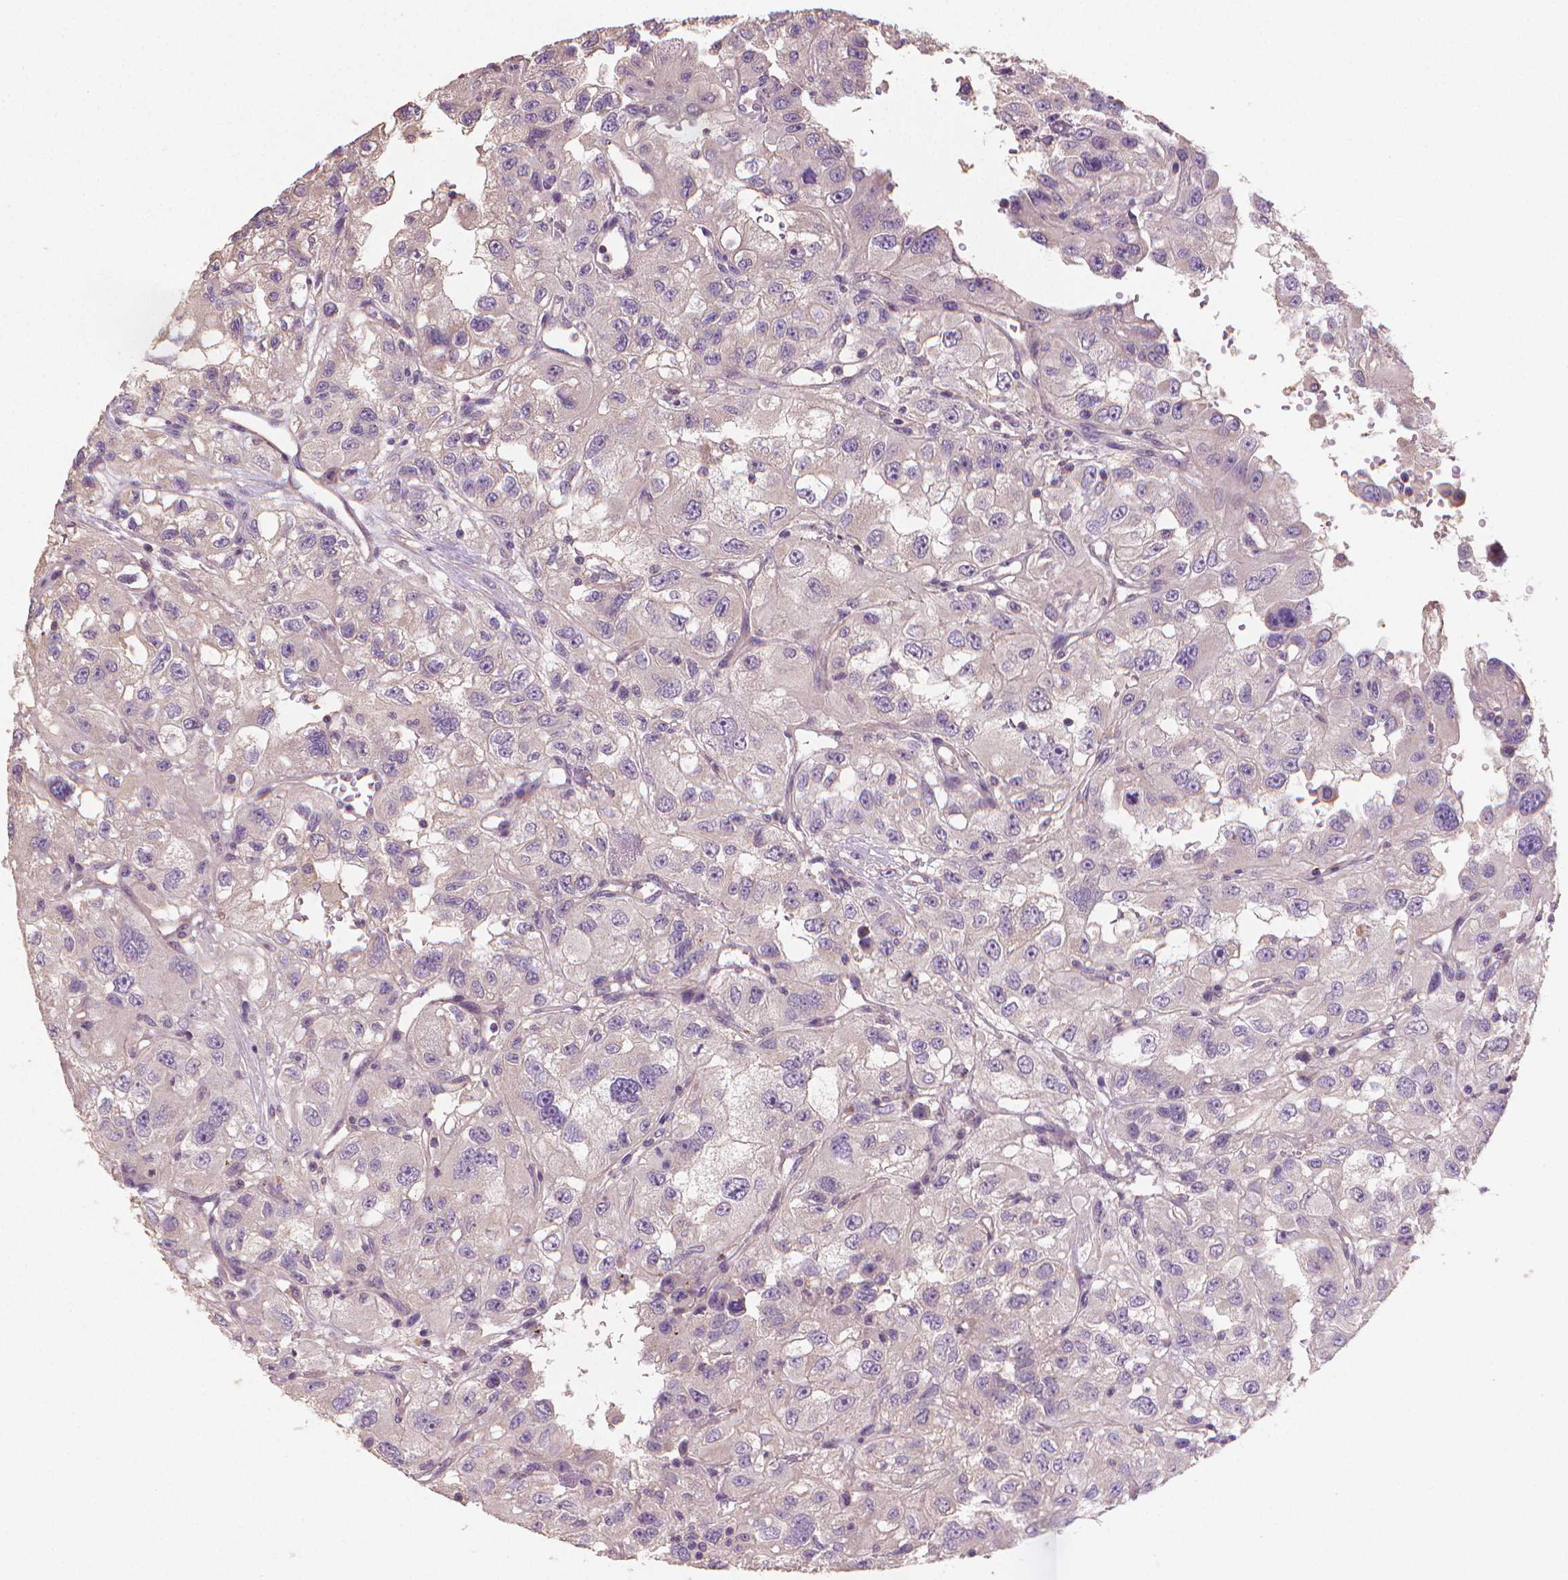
{"staining": {"intensity": "negative", "quantity": "none", "location": "none"}, "tissue": "renal cancer", "cell_type": "Tumor cells", "image_type": "cancer", "snomed": [{"axis": "morphology", "description": "Adenocarcinoma, NOS"}, {"axis": "topography", "description": "Kidney"}], "caption": "Immunohistochemical staining of adenocarcinoma (renal) displays no significant expression in tumor cells. (DAB immunohistochemistry (IHC) with hematoxylin counter stain).", "gene": "CATIP", "patient": {"sex": "male", "age": 64}}